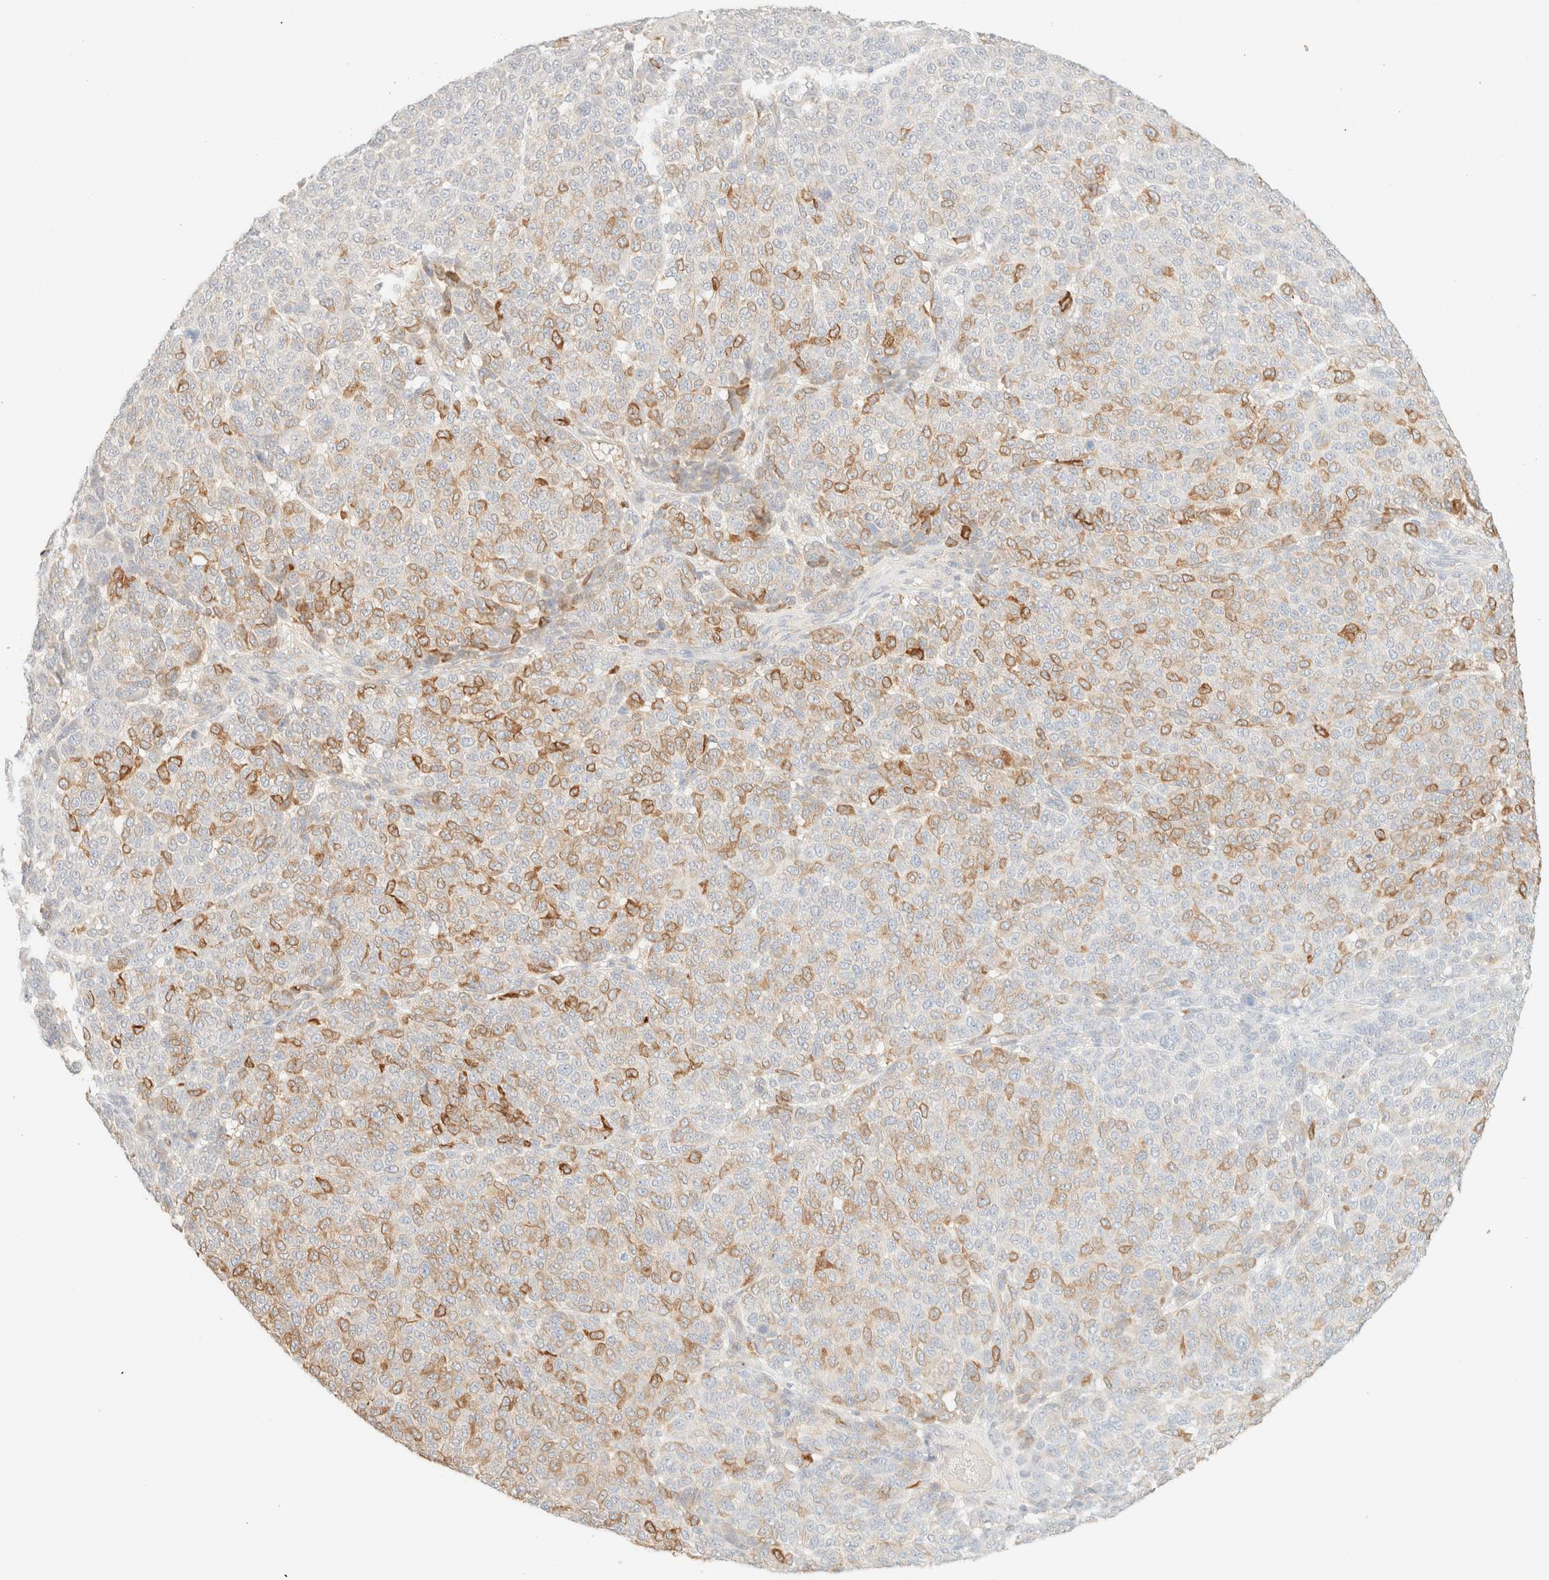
{"staining": {"intensity": "moderate", "quantity": "<25%", "location": "cytoplasmic/membranous"}, "tissue": "melanoma", "cell_type": "Tumor cells", "image_type": "cancer", "snomed": [{"axis": "morphology", "description": "Malignant melanoma, NOS"}, {"axis": "topography", "description": "Skin"}], "caption": "A brown stain shows moderate cytoplasmic/membranous expression of a protein in malignant melanoma tumor cells.", "gene": "SPARCL1", "patient": {"sex": "male", "age": 59}}